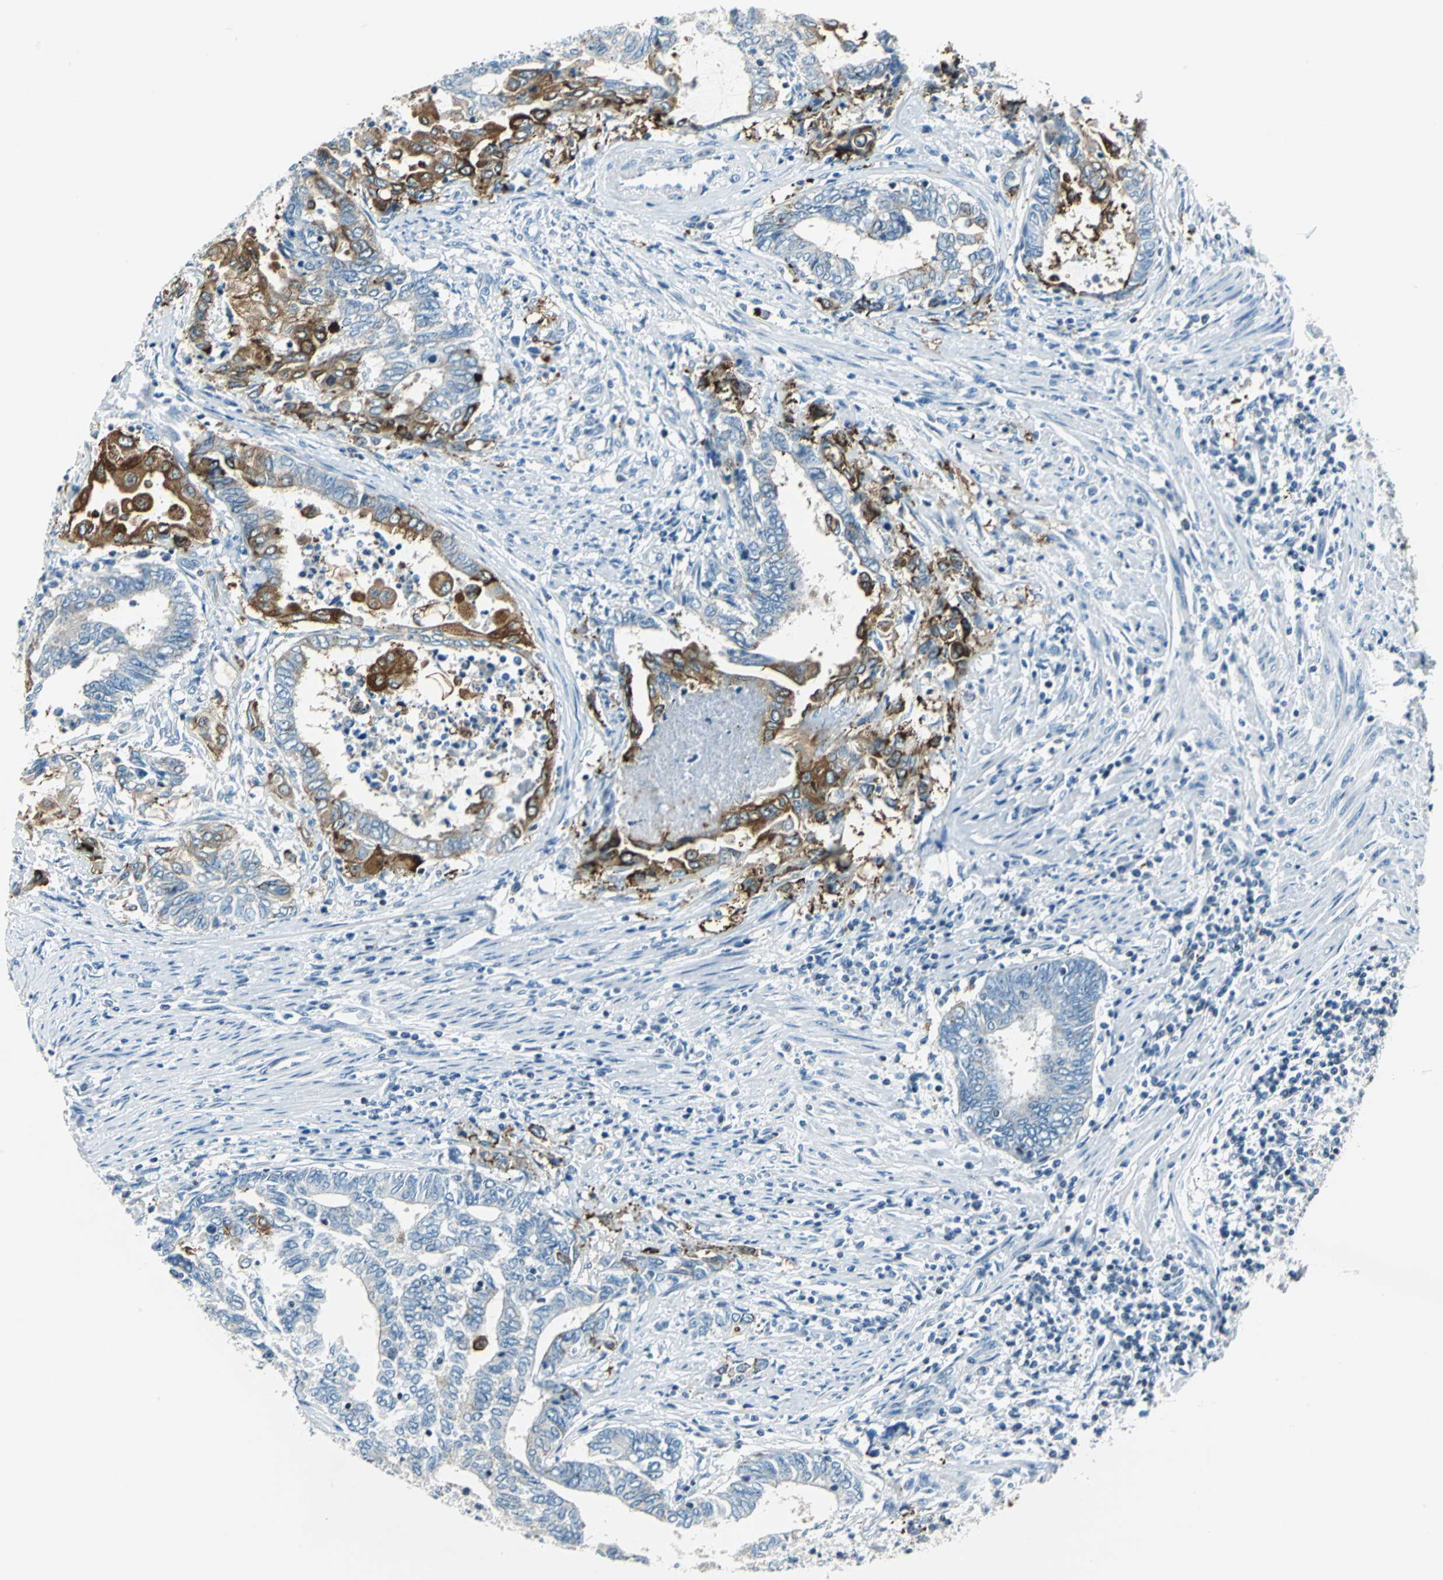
{"staining": {"intensity": "strong", "quantity": "<25%", "location": "cytoplasmic/membranous"}, "tissue": "endometrial cancer", "cell_type": "Tumor cells", "image_type": "cancer", "snomed": [{"axis": "morphology", "description": "Adenocarcinoma, NOS"}, {"axis": "topography", "description": "Uterus"}, {"axis": "topography", "description": "Endometrium"}], "caption": "This is a micrograph of immunohistochemistry staining of endometrial cancer (adenocarcinoma), which shows strong staining in the cytoplasmic/membranous of tumor cells.", "gene": "HCFC2", "patient": {"sex": "female", "age": 70}}